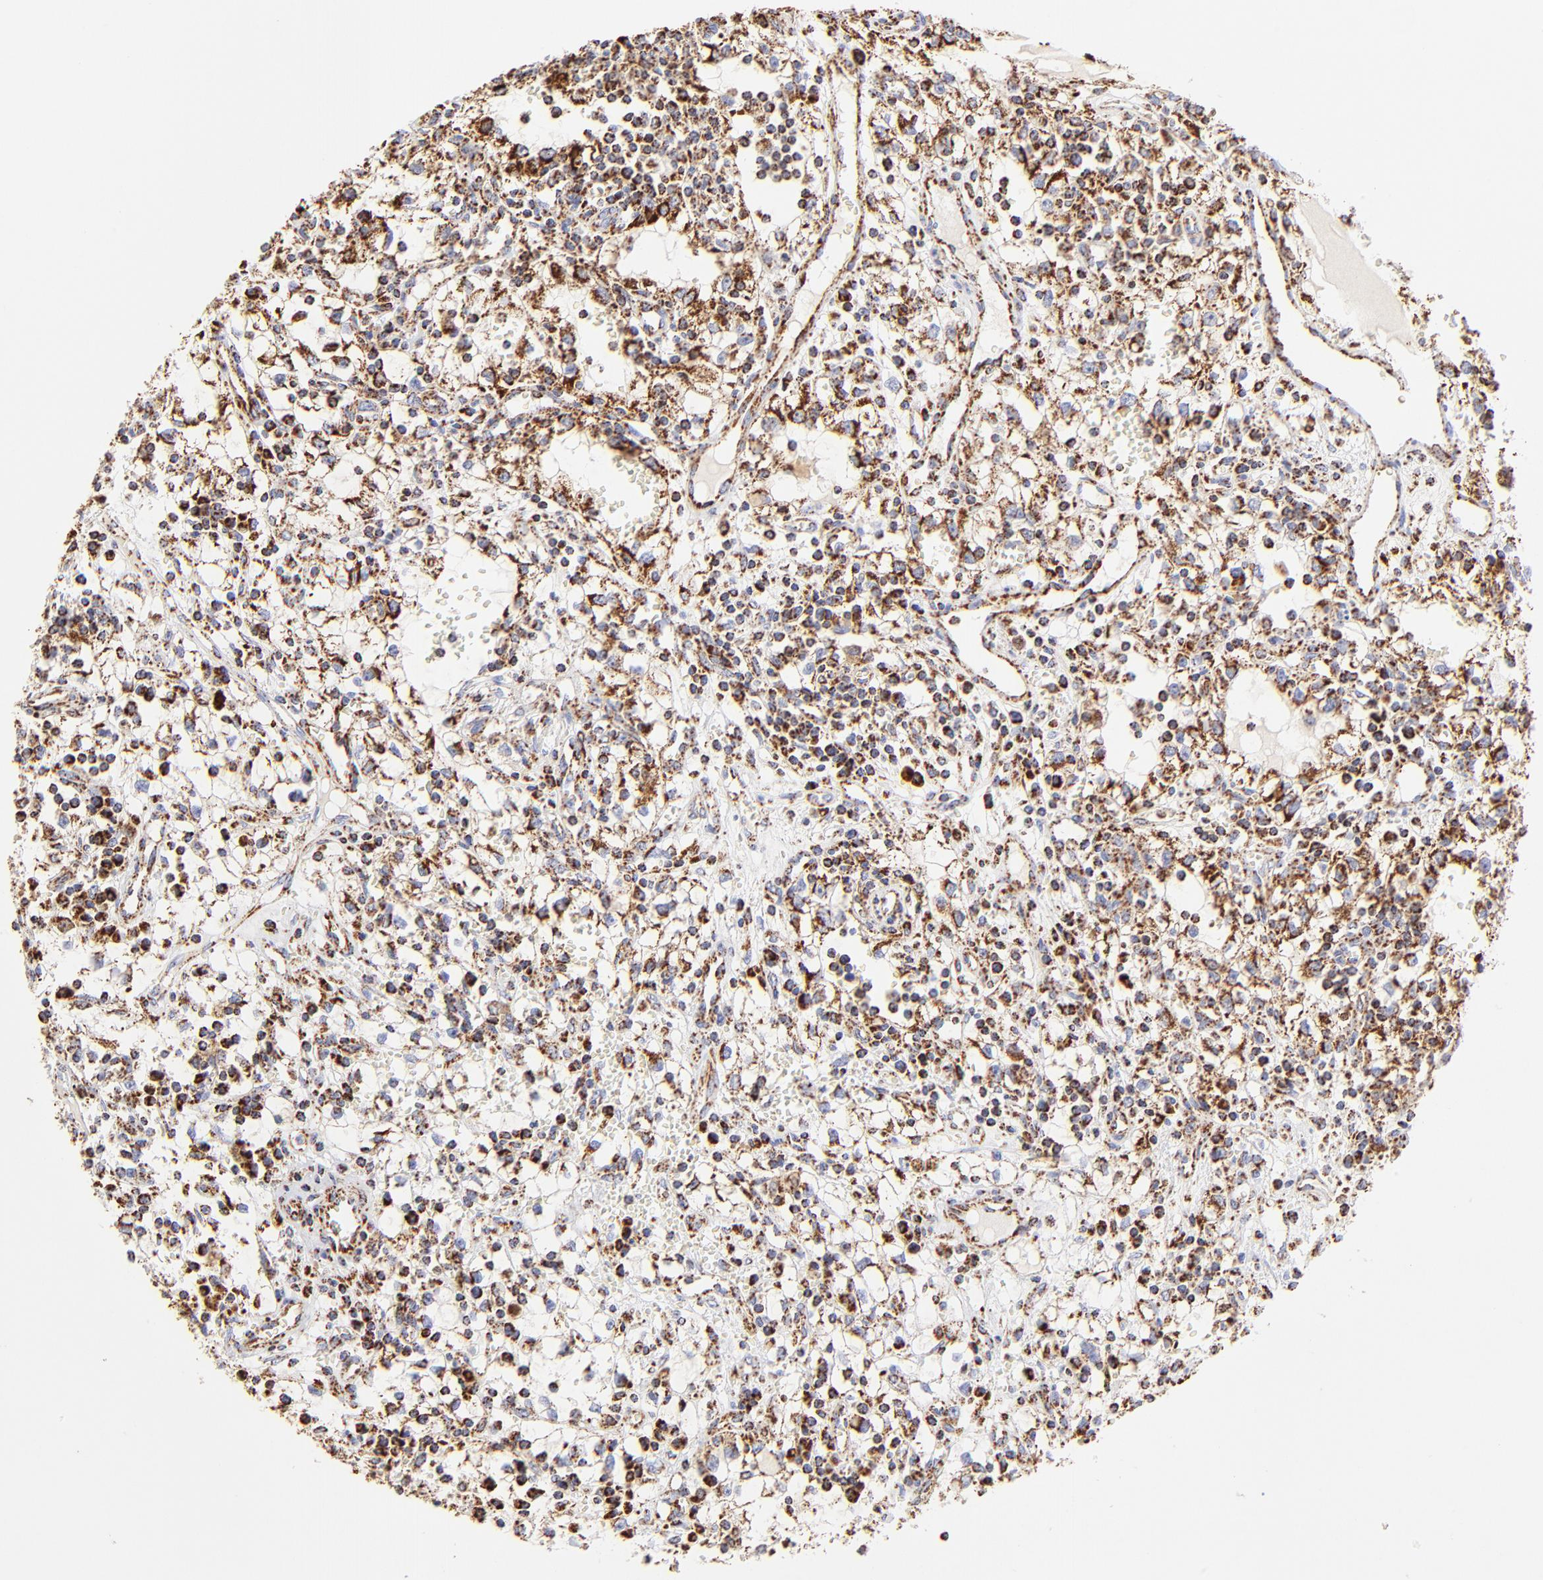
{"staining": {"intensity": "moderate", "quantity": "25%-75%", "location": "cytoplasmic/membranous"}, "tissue": "renal cancer", "cell_type": "Tumor cells", "image_type": "cancer", "snomed": [{"axis": "morphology", "description": "Adenocarcinoma, NOS"}, {"axis": "topography", "description": "Kidney"}], "caption": "The histopathology image demonstrates immunohistochemical staining of renal cancer (adenocarcinoma). There is moderate cytoplasmic/membranous expression is identified in approximately 25%-75% of tumor cells.", "gene": "ECH1", "patient": {"sex": "male", "age": 82}}